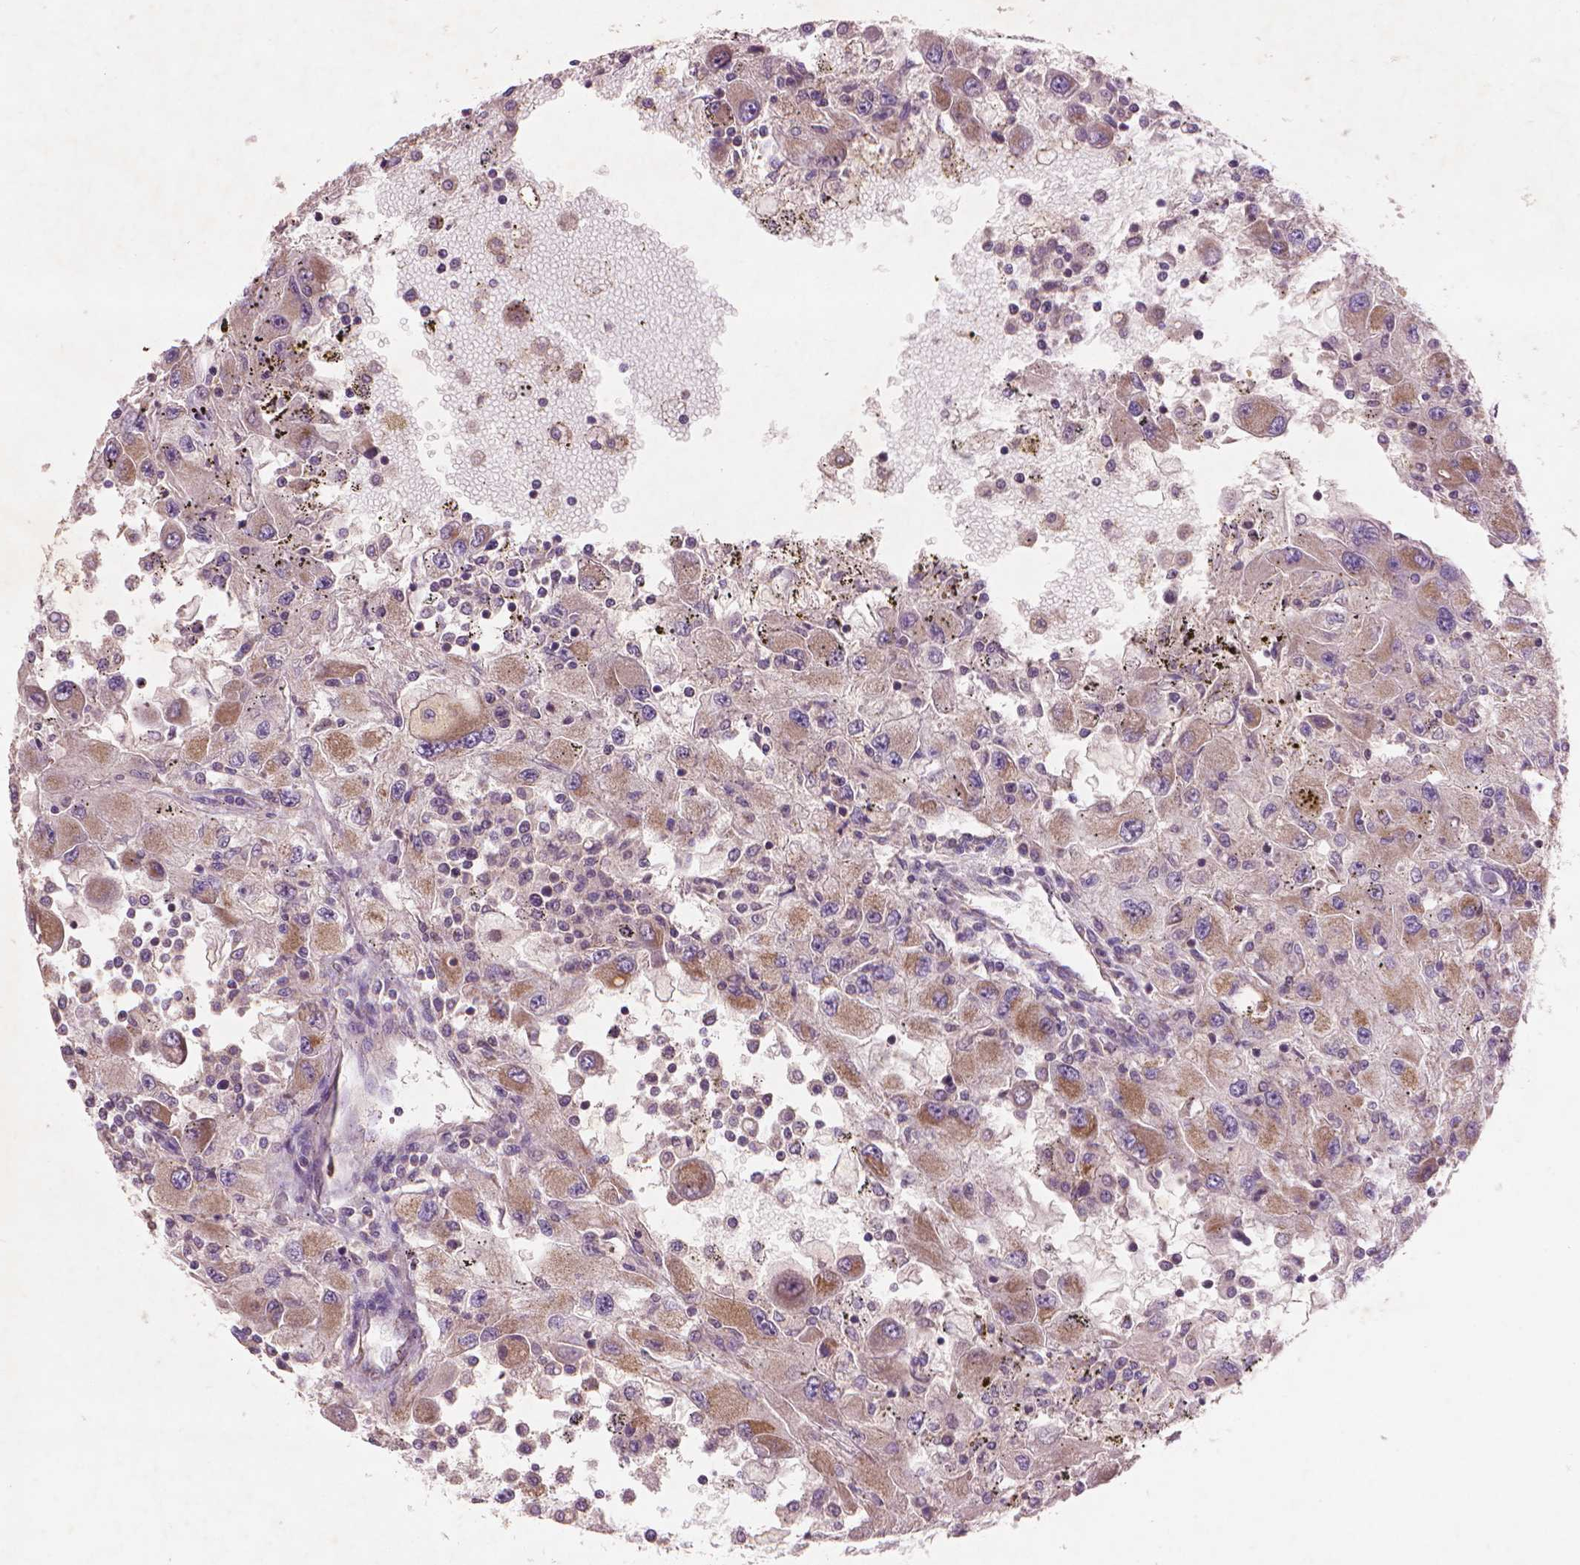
{"staining": {"intensity": "moderate", "quantity": "25%-75%", "location": "cytoplasmic/membranous"}, "tissue": "renal cancer", "cell_type": "Tumor cells", "image_type": "cancer", "snomed": [{"axis": "morphology", "description": "Adenocarcinoma, NOS"}, {"axis": "topography", "description": "Kidney"}], "caption": "Human renal adenocarcinoma stained with a brown dye exhibits moderate cytoplasmic/membranous positive positivity in about 25%-75% of tumor cells.", "gene": "NLRX1", "patient": {"sex": "female", "age": 67}}